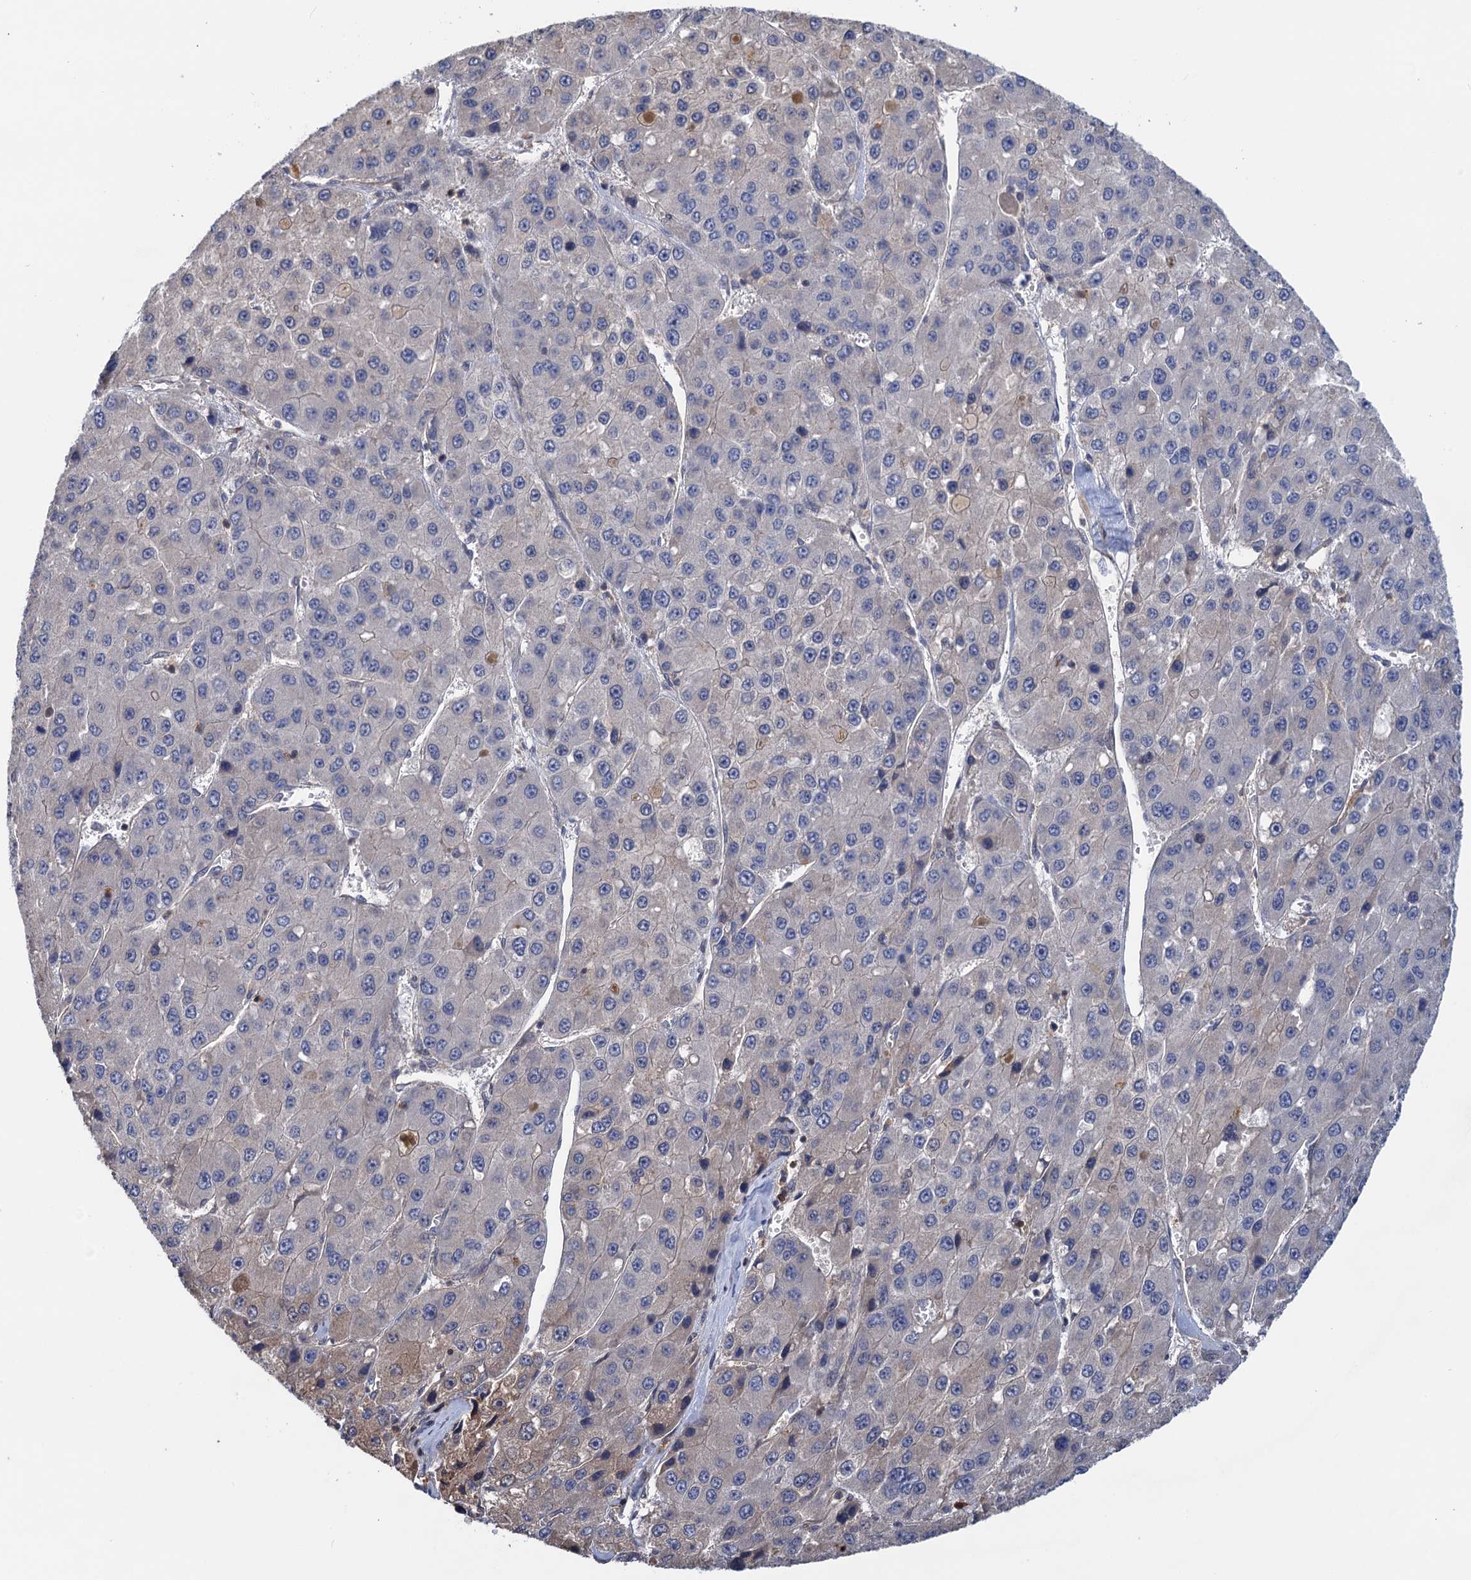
{"staining": {"intensity": "negative", "quantity": "none", "location": "none"}, "tissue": "liver cancer", "cell_type": "Tumor cells", "image_type": "cancer", "snomed": [{"axis": "morphology", "description": "Carcinoma, Hepatocellular, NOS"}, {"axis": "topography", "description": "Liver"}], "caption": "Photomicrograph shows no significant protein positivity in tumor cells of liver cancer. The staining was performed using DAB (3,3'-diaminobenzidine) to visualize the protein expression in brown, while the nuclei were stained in blue with hematoxylin (Magnification: 20x).", "gene": "DGKA", "patient": {"sex": "female", "age": 73}}